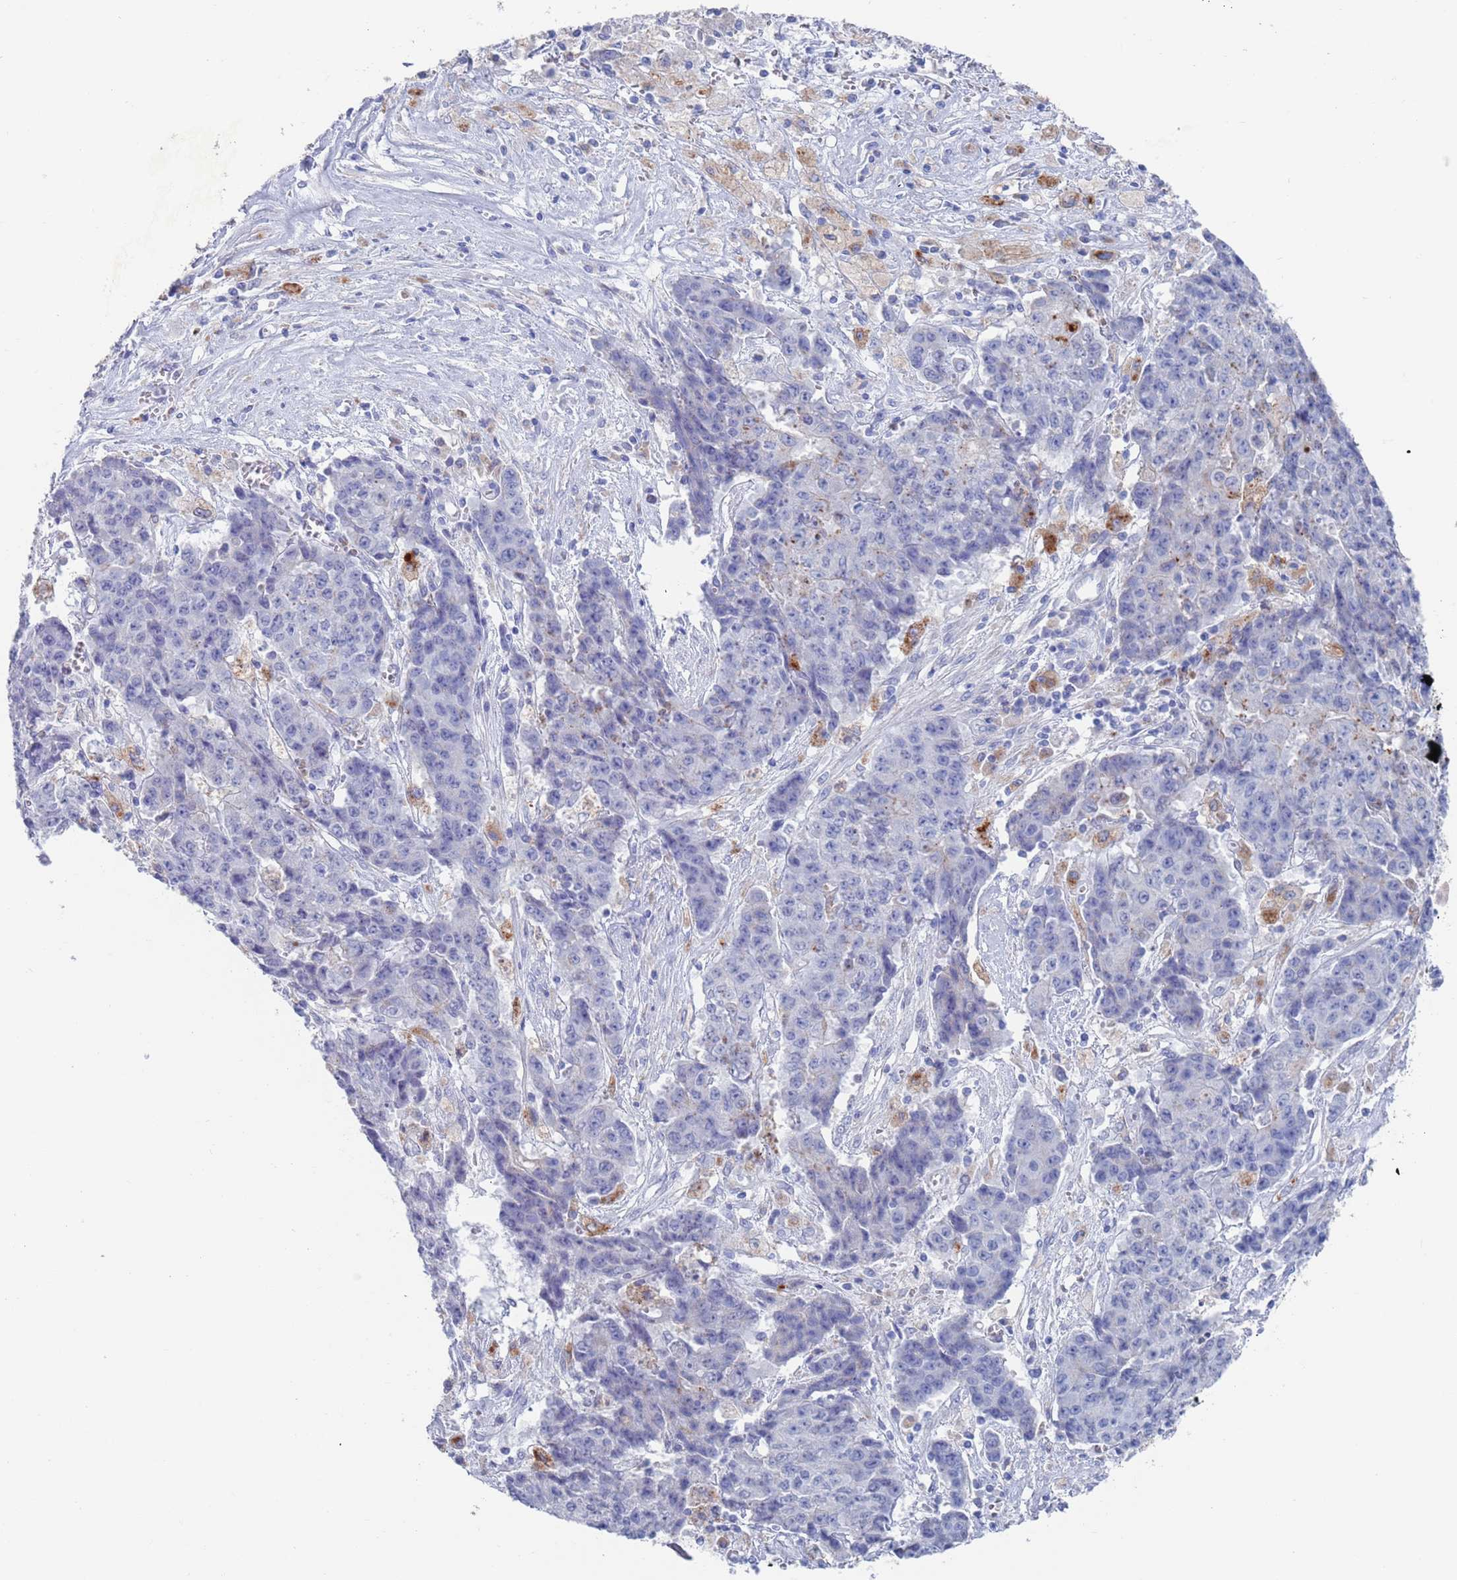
{"staining": {"intensity": "negative", "quantity": "none", "location": "none"}, "tissue": "ovarian cancer", "cell_type": "Tumor cells", "image_type": "cancer", "snomed": [{"axis": "morphology", "description": "Carcinoma, endometroid"}, {"axis": "topography", "description": "Ovary"}], "caption": "Photomicrograph shows no protein expression in tumor cells of ovarian cancer (endometroid carcinoma) tissue.", "gene": "FUCA1", "patient": {"sex": "female", "age": 42}}